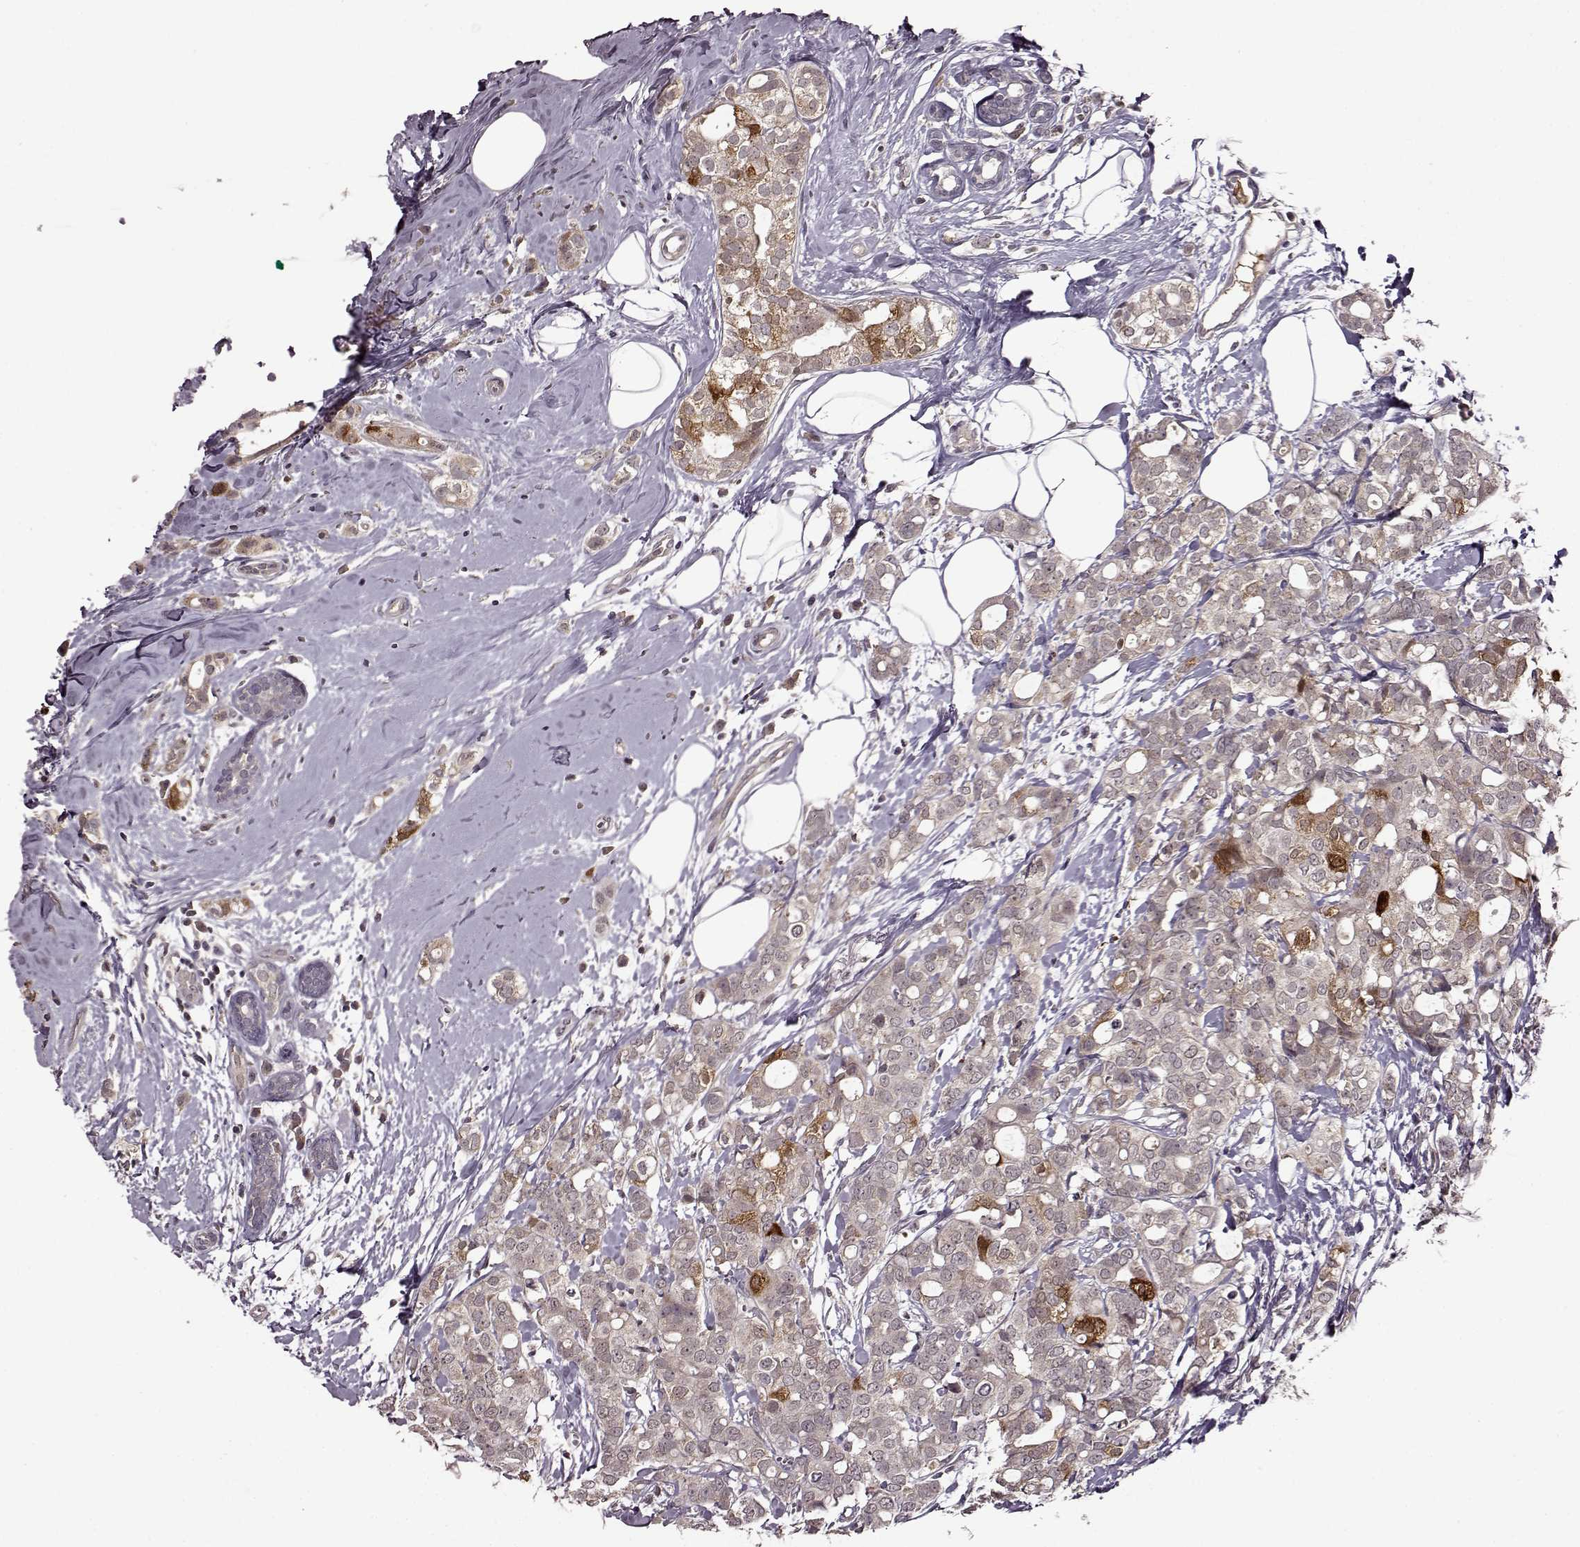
{"staining": {"intensity": "moderate", "quantity": "<25%", "location": "cytoplasmic/membranous"}, "tissue": "breast cancer", "cell_type": "Tumor cells", "image_type": "cancer", "snomed": [{"axis": "morphology", "description": "Duct carcinoma"}, {"axis": "topography", "description": "Breast"}], "caption": "Protein staining of breast cancer (intraductal carcinoma) tissue shows moderate cytoplasmic/membranous expression in approximately <25% of tumor cells. (IHC, brightfield microscopy, high magnification).", "gene": "MAIP1", "patient": {"sex": "female", "age": 40}}